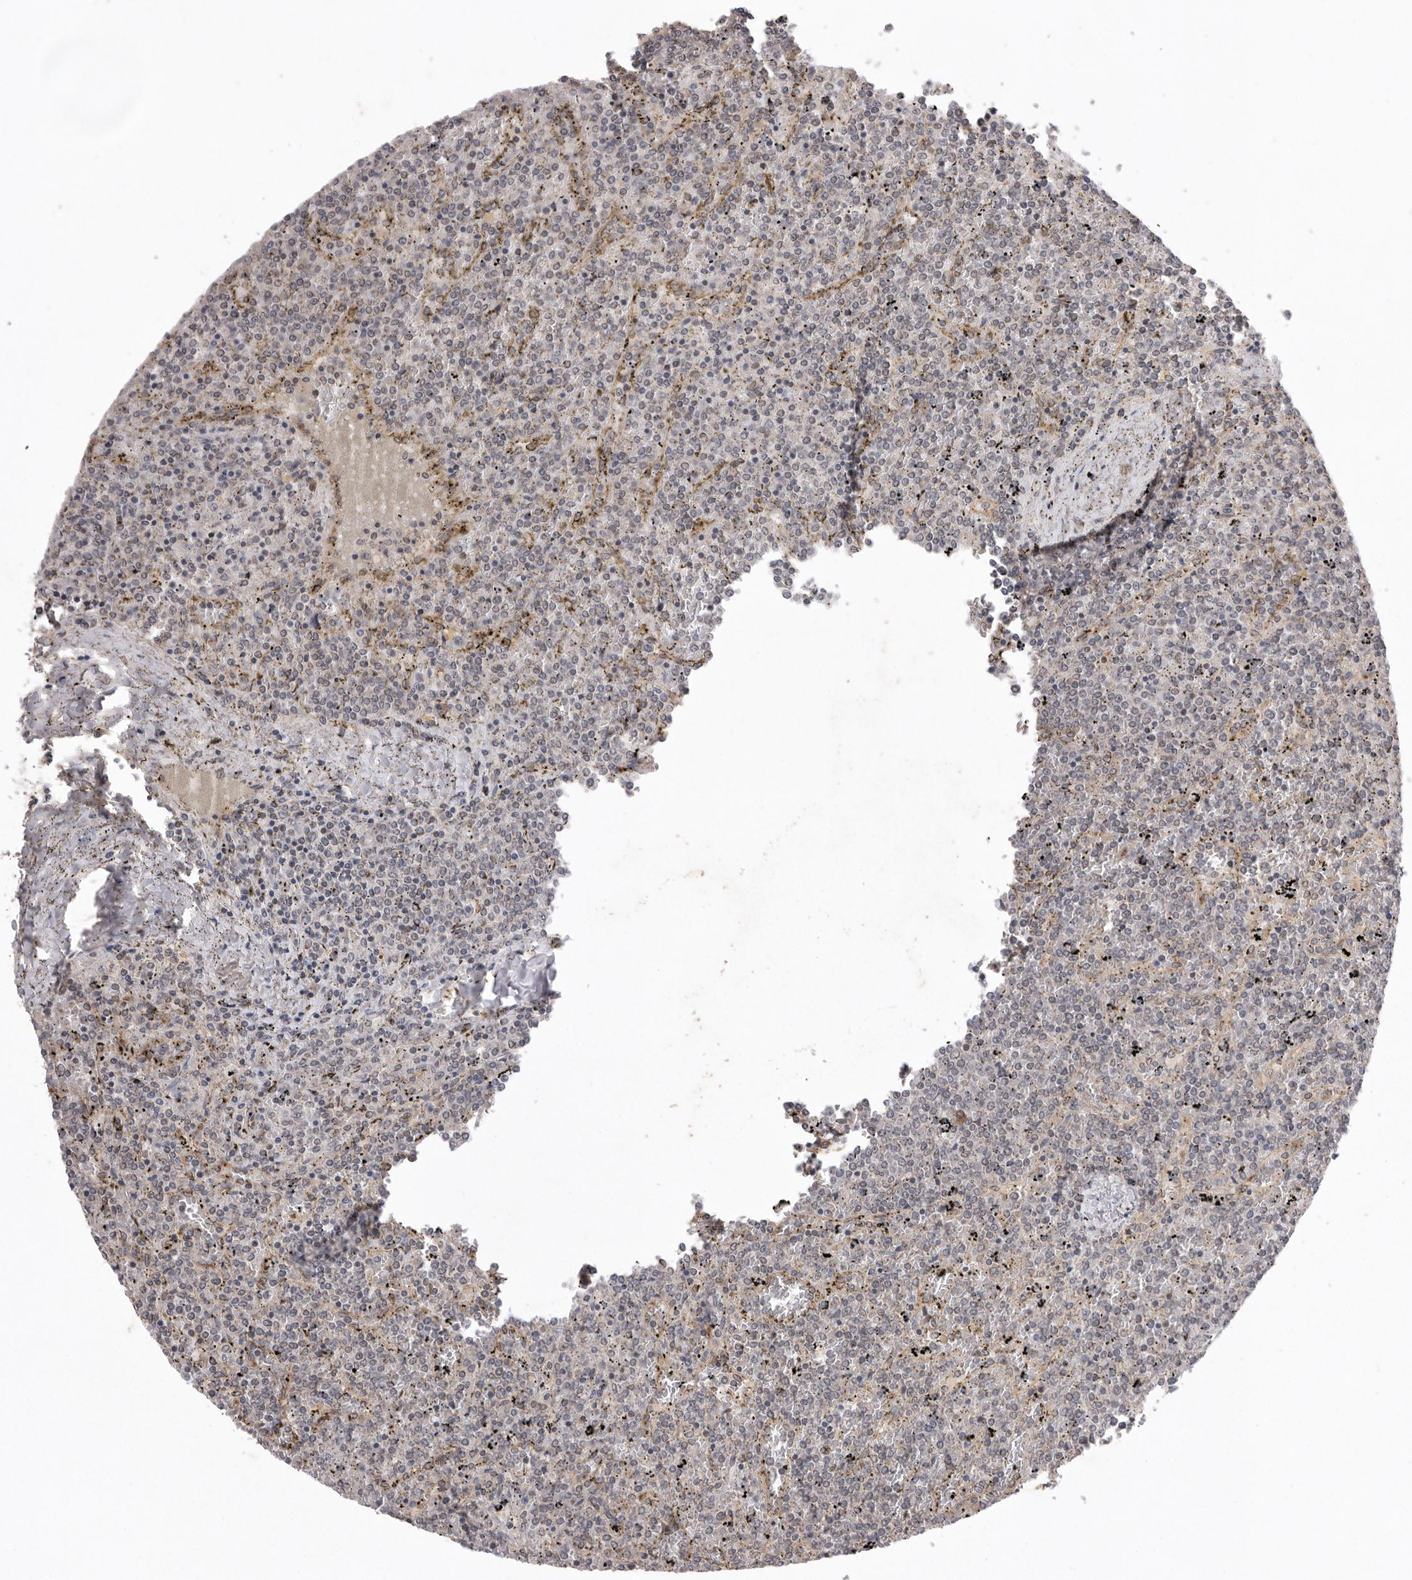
{"staining": {"intensity": "negative", "quantity": "none", "location": "none"}, "tissue": "lymphoma", "cell_type": "Tumor cells", "image_type": "cancer", "snomed": [{"axis": "morphology", "description": "Malignant lymphoma, non-Hodgkin's type, Low grade"}, {"axis": "topography", "description": "Spleen"}], "caption": "High magnification brightfield microscopy of low-grade malignant lymphoma, non-Hodgkin's type stained with DAB (3,3'-diaminobenzidine) (brown) and counterstained with hematoxylin (blue): tumor cells show no significant staining.", "gene": "TLR3", "patient": {"sex": "female", "age": 19}}